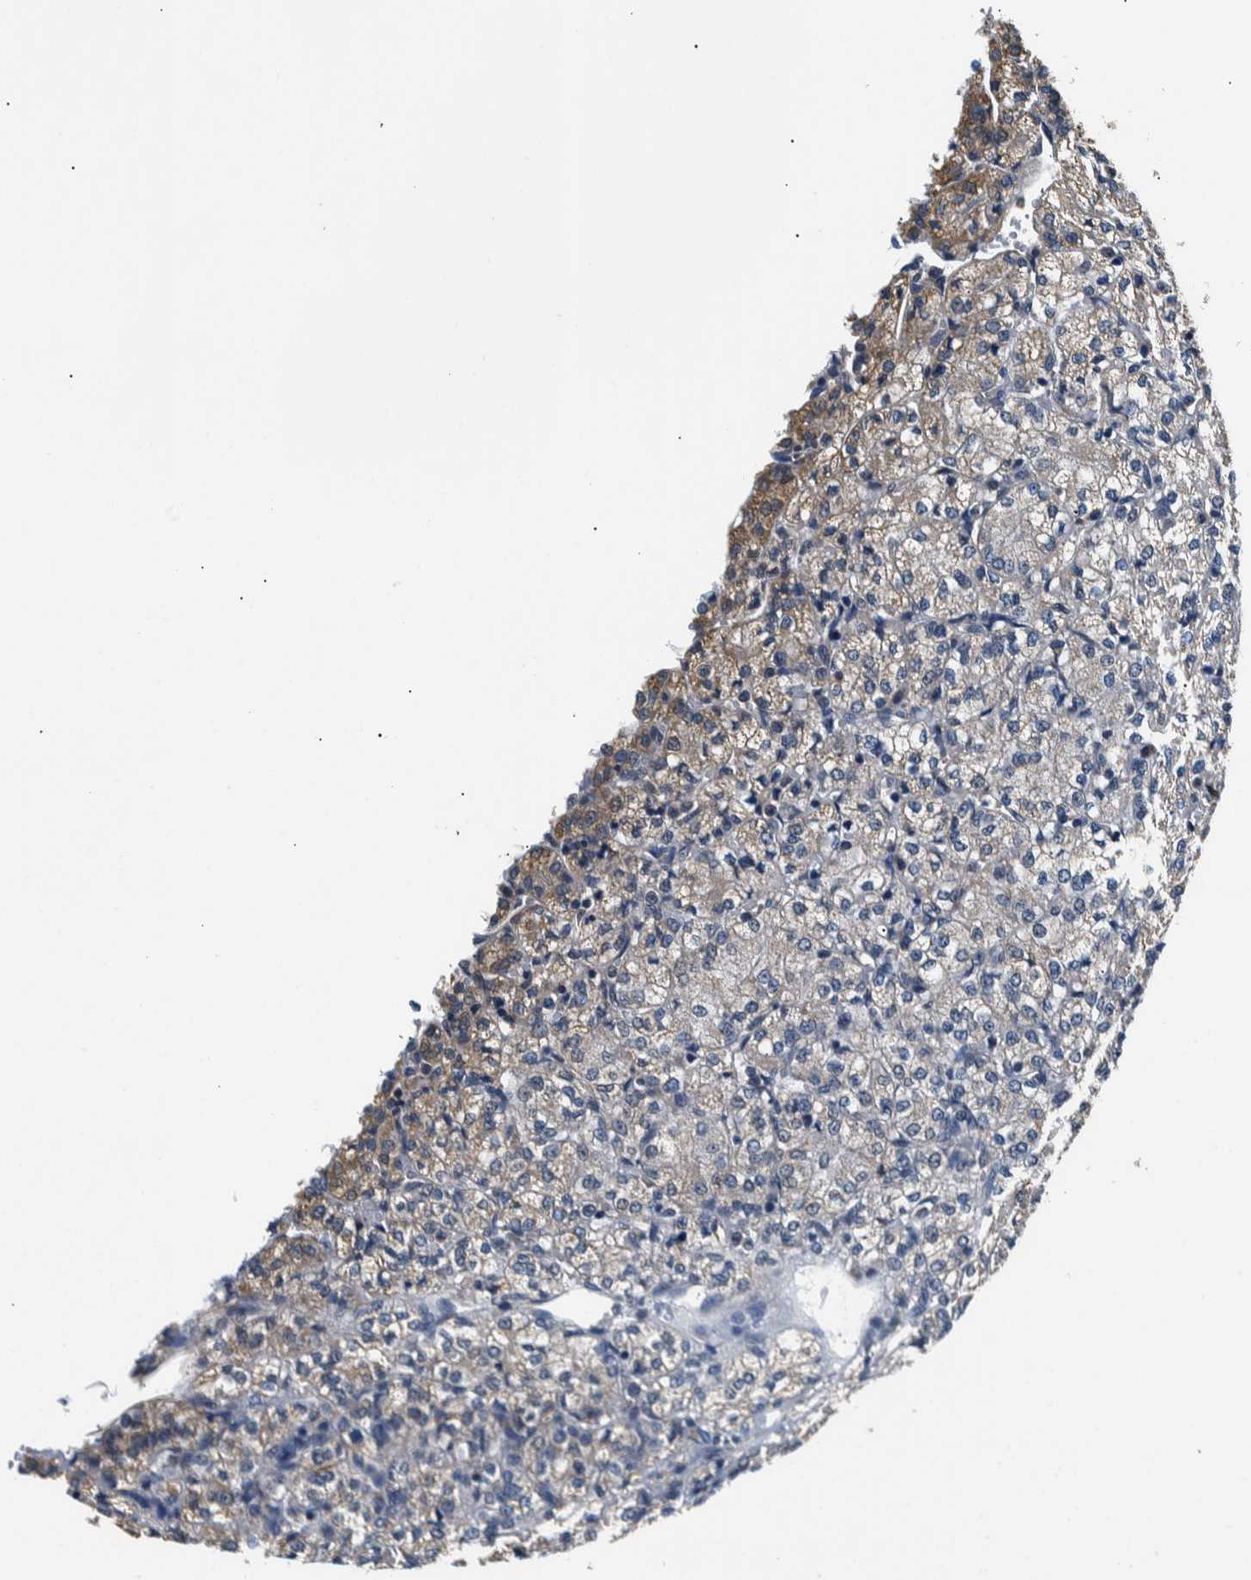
{"staining": {"intensity": "weak", "quantity": "<25%", "location": "cytoplasmic/membranous"}, "tissue": "renal cancer", "cell_type": "Tumor cells", "image_type": "cancer", "snomed": [{"axis": "morphology", "description": "Adenocarcinoma, NOS"}, {"axis": "topography", "description": "Kidney"}], "caption": "Immunohistochemistry (IHC) of renal cancer displays no staining in tumor cells.", "gene": "NIBAN2", "patient": {"sex": "male", "age": 77}}